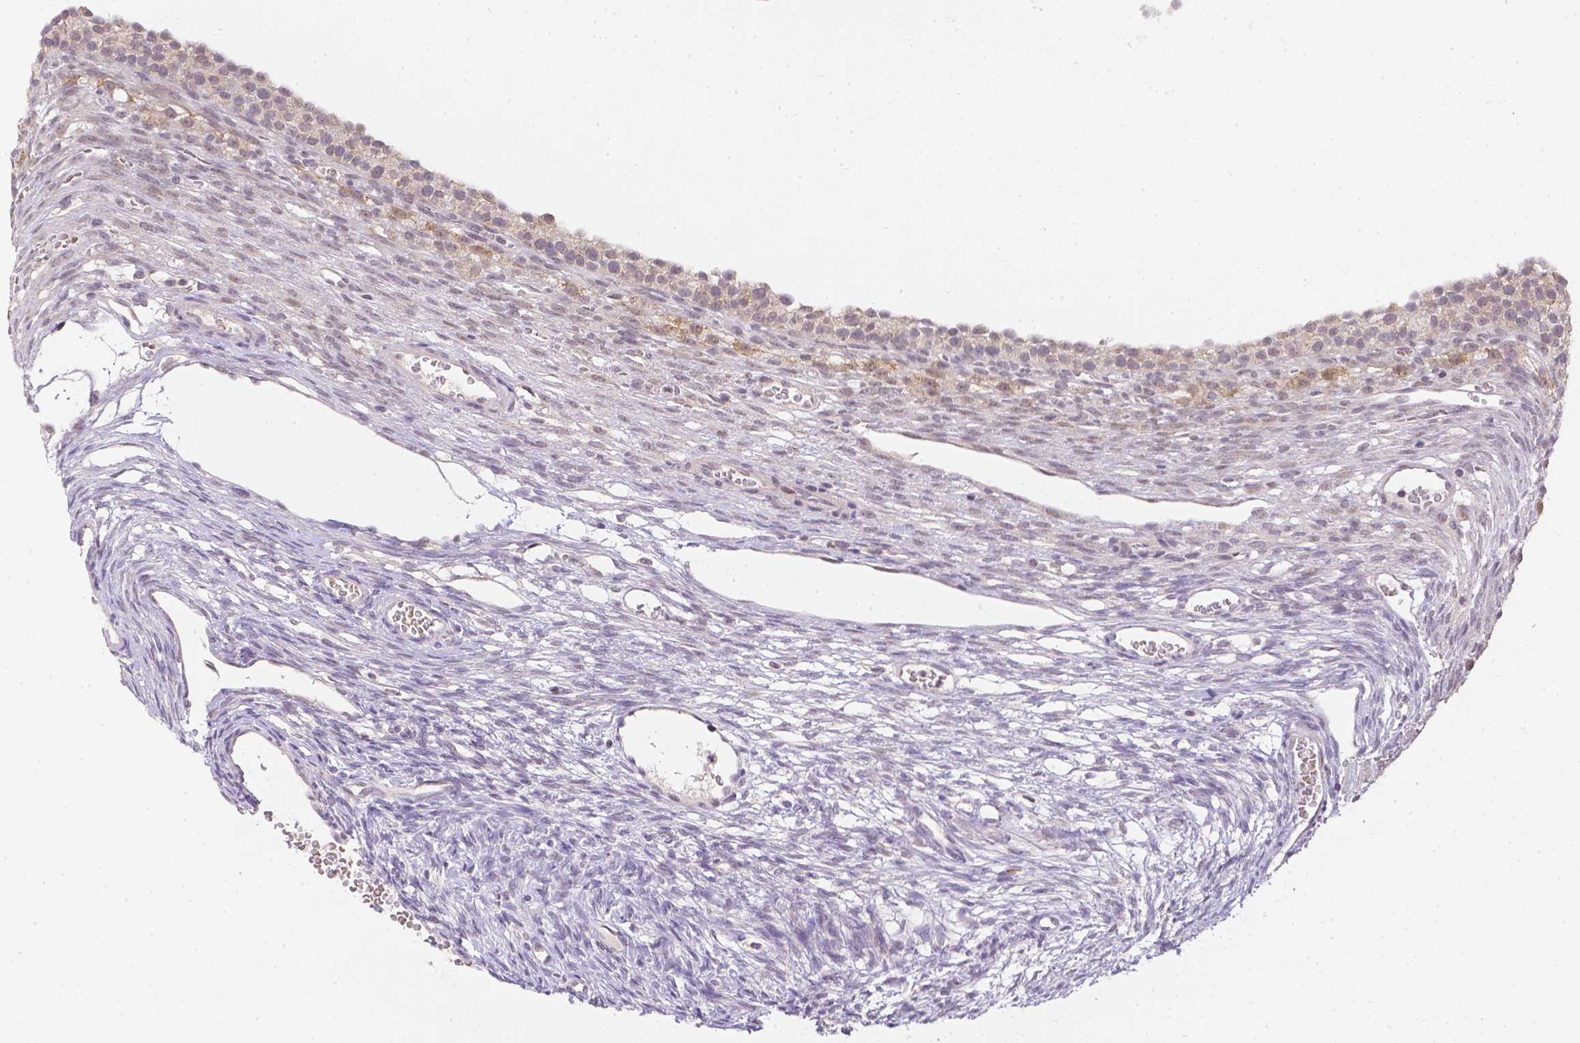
{"staining": {"intensity": "negative", "quantity": "none", "location": "none"}, "tissue": "ovary", "cell_type": "Ovarian stroma cells", "image_type": "normal", "snomed": [{"axis": "morphology", "description": "Normal tissue, NOS"}, {"axis": "topography", "description": "Ovary"}], "caption": "Immunohistochemistry histopathology image of benign human ovary stained for a protein (brown), which reveals no staining in ovarian stroma cells. (Stains: DAB immunohistochemistry (IHC) with hematoxylin counter stain, Microscopy: brightfield microscopy at high magnification).", "gene": "ZNF280B", "patient": {"sex": "female", "age": 34}}